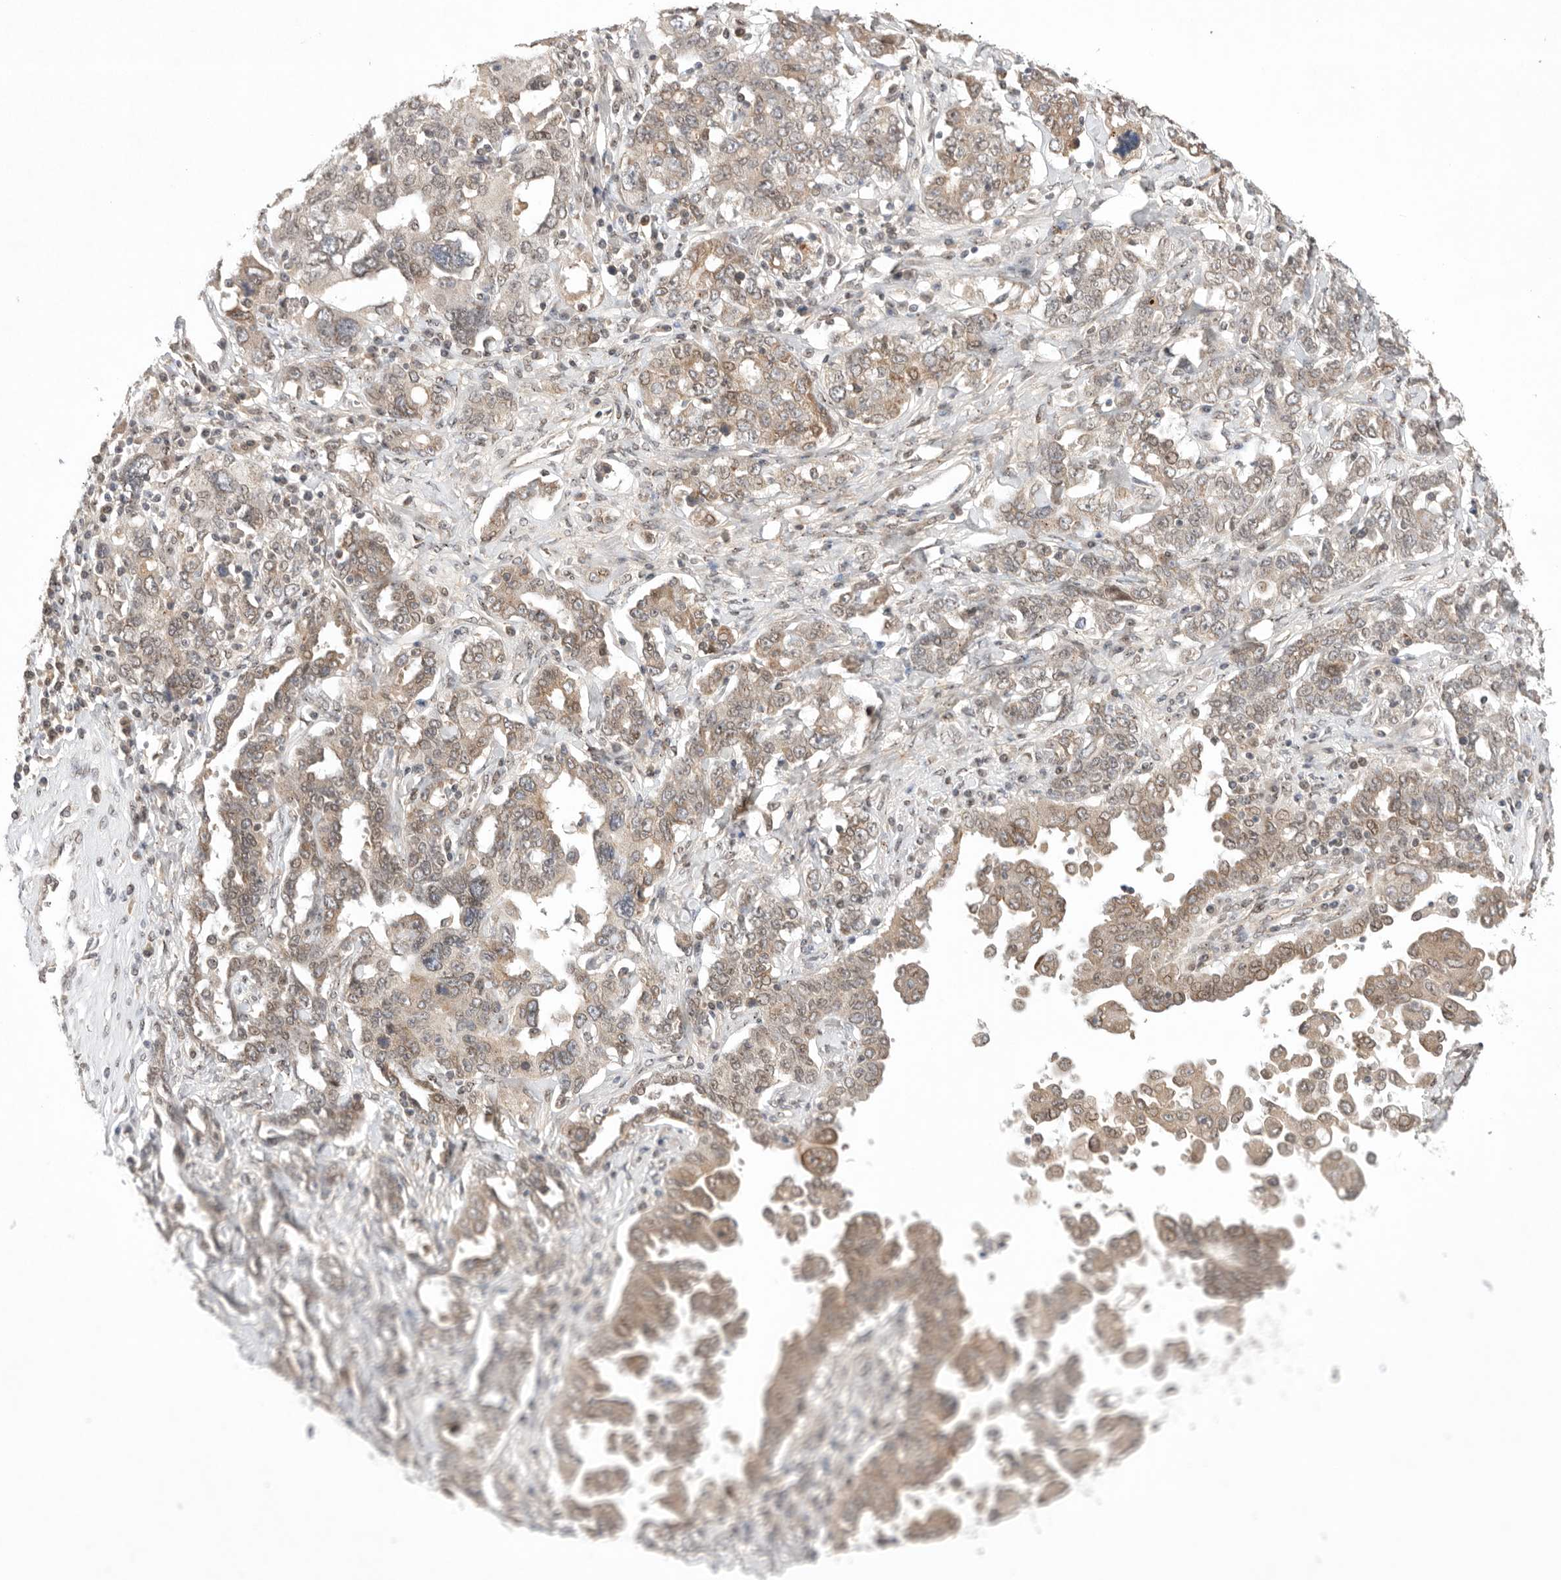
{"staining": {"intensity": "moderate", "quantity": "25%-75%", "location": "cytoplasmic/membranous"}, "tissue": "ovarian cancer", "cell_type": "Tumor cells", "image_type": "cancer", "snomed": [{"axis": "morphology", "description": "Carcinoma, endometroid"}, {"axis": "topography", "description": "Ovary"}], "caption": "Moderate cytoplasmic/membranous expression is identified in approximately 25%-75% of tumor cells in ovarian endometroid carcinoma.", "gene": "LEMD3", "patient": {"sex": "female", "age": 62}}